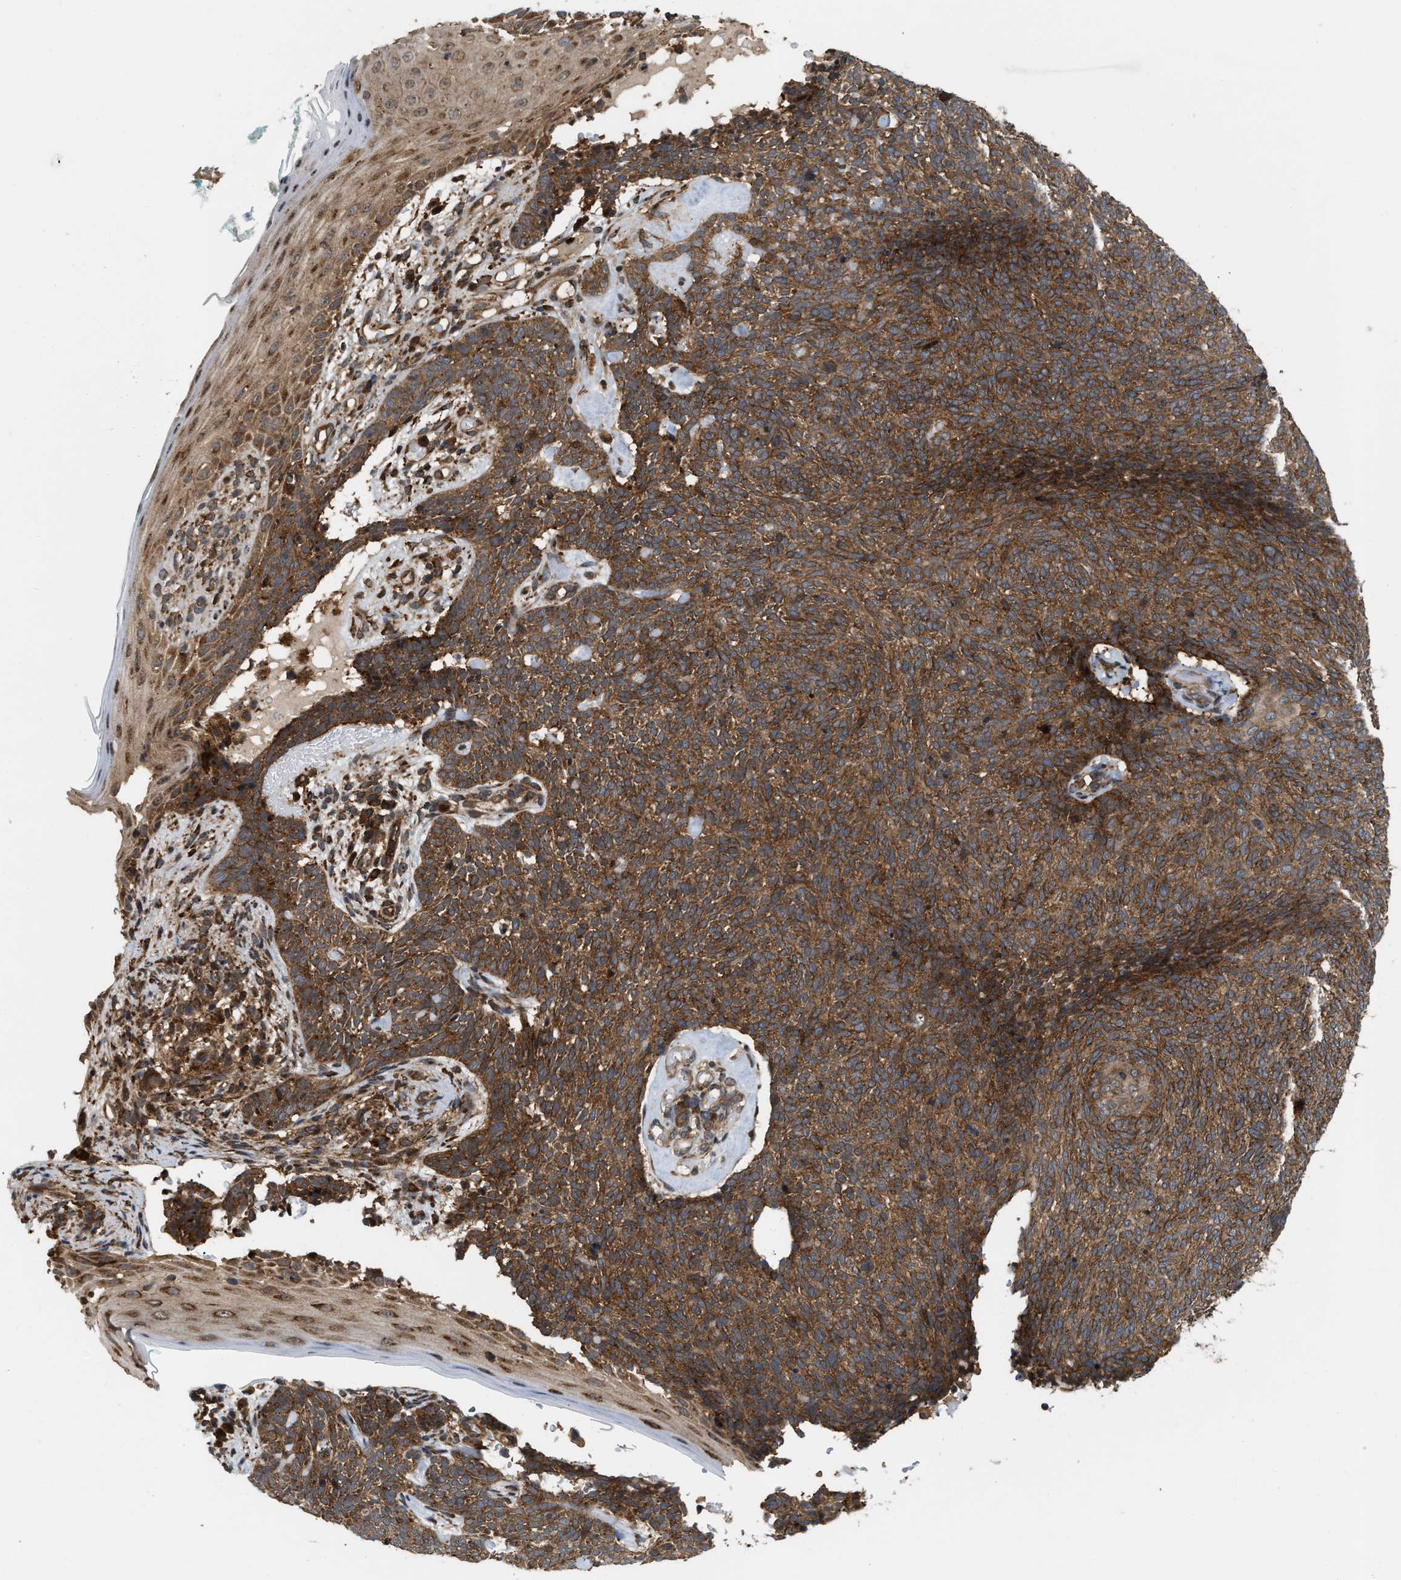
{"staining": {"intensity": "strong", "quantity": ">75%", "location": "cytoplasmic/membranous"}, "tissue": "skin cancer", "cell_type": "Tumor cells", "image_type": "cancer", "snomed": [{"axis": "morphology", "description": "Basal cell carcinoma"}, {"axis": "topography", "description": "Skin"}], "caption": "Tumor cells display strong cytoplasmic/membranous staining in about >75% of cells in skin cancer (basal cell carcinoma). (brown staining indicates protein expression, while blue staining denotes nuclei).", "gene": "IQCE", "patient": {"sex": "female", "age": 84}}